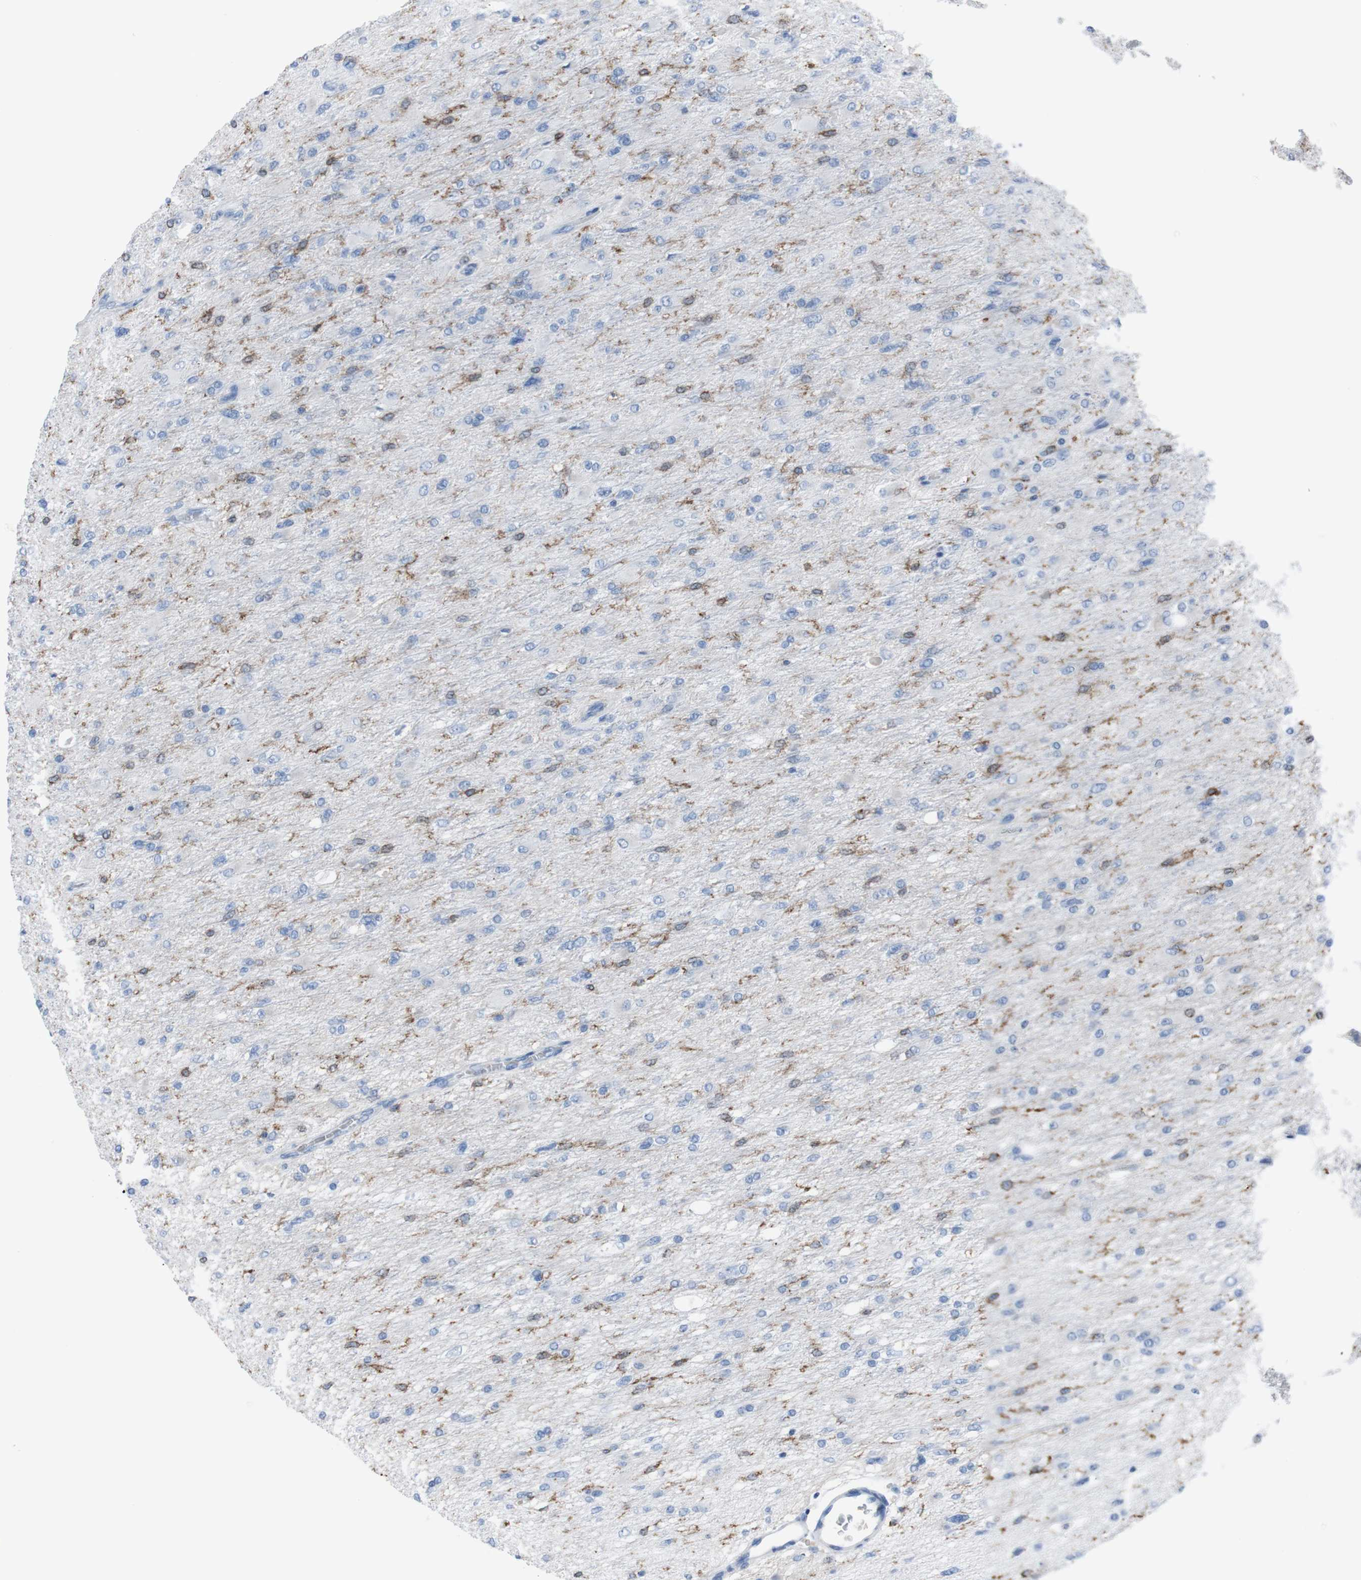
{"staining": {"intensity": "moderate", "quantity": "<25%", "location": "cytoplasmic/membranous"}, "tissue": "glioma", "cell_type": "Tumor cells", "image_type": "cancer", "snomed": [{"axis": "morphology", "description": "Glioma, malignant, High grade"}, {"axis": "topography", "description": "Cerebral cortex"}], "caption": "Malignant high-grade glioma tissue exhibits moderate cytoplasmic/membranous expression in approximately <25% of tumor cells, visualized by immunohistochemistry. The staining was performed using DAB, with brown indicating positive protein expression. Nuclei are stained blue with hematoxylin.", "gene": "ST6GAL1", "patient": {"sex": "female", "age": 36}}